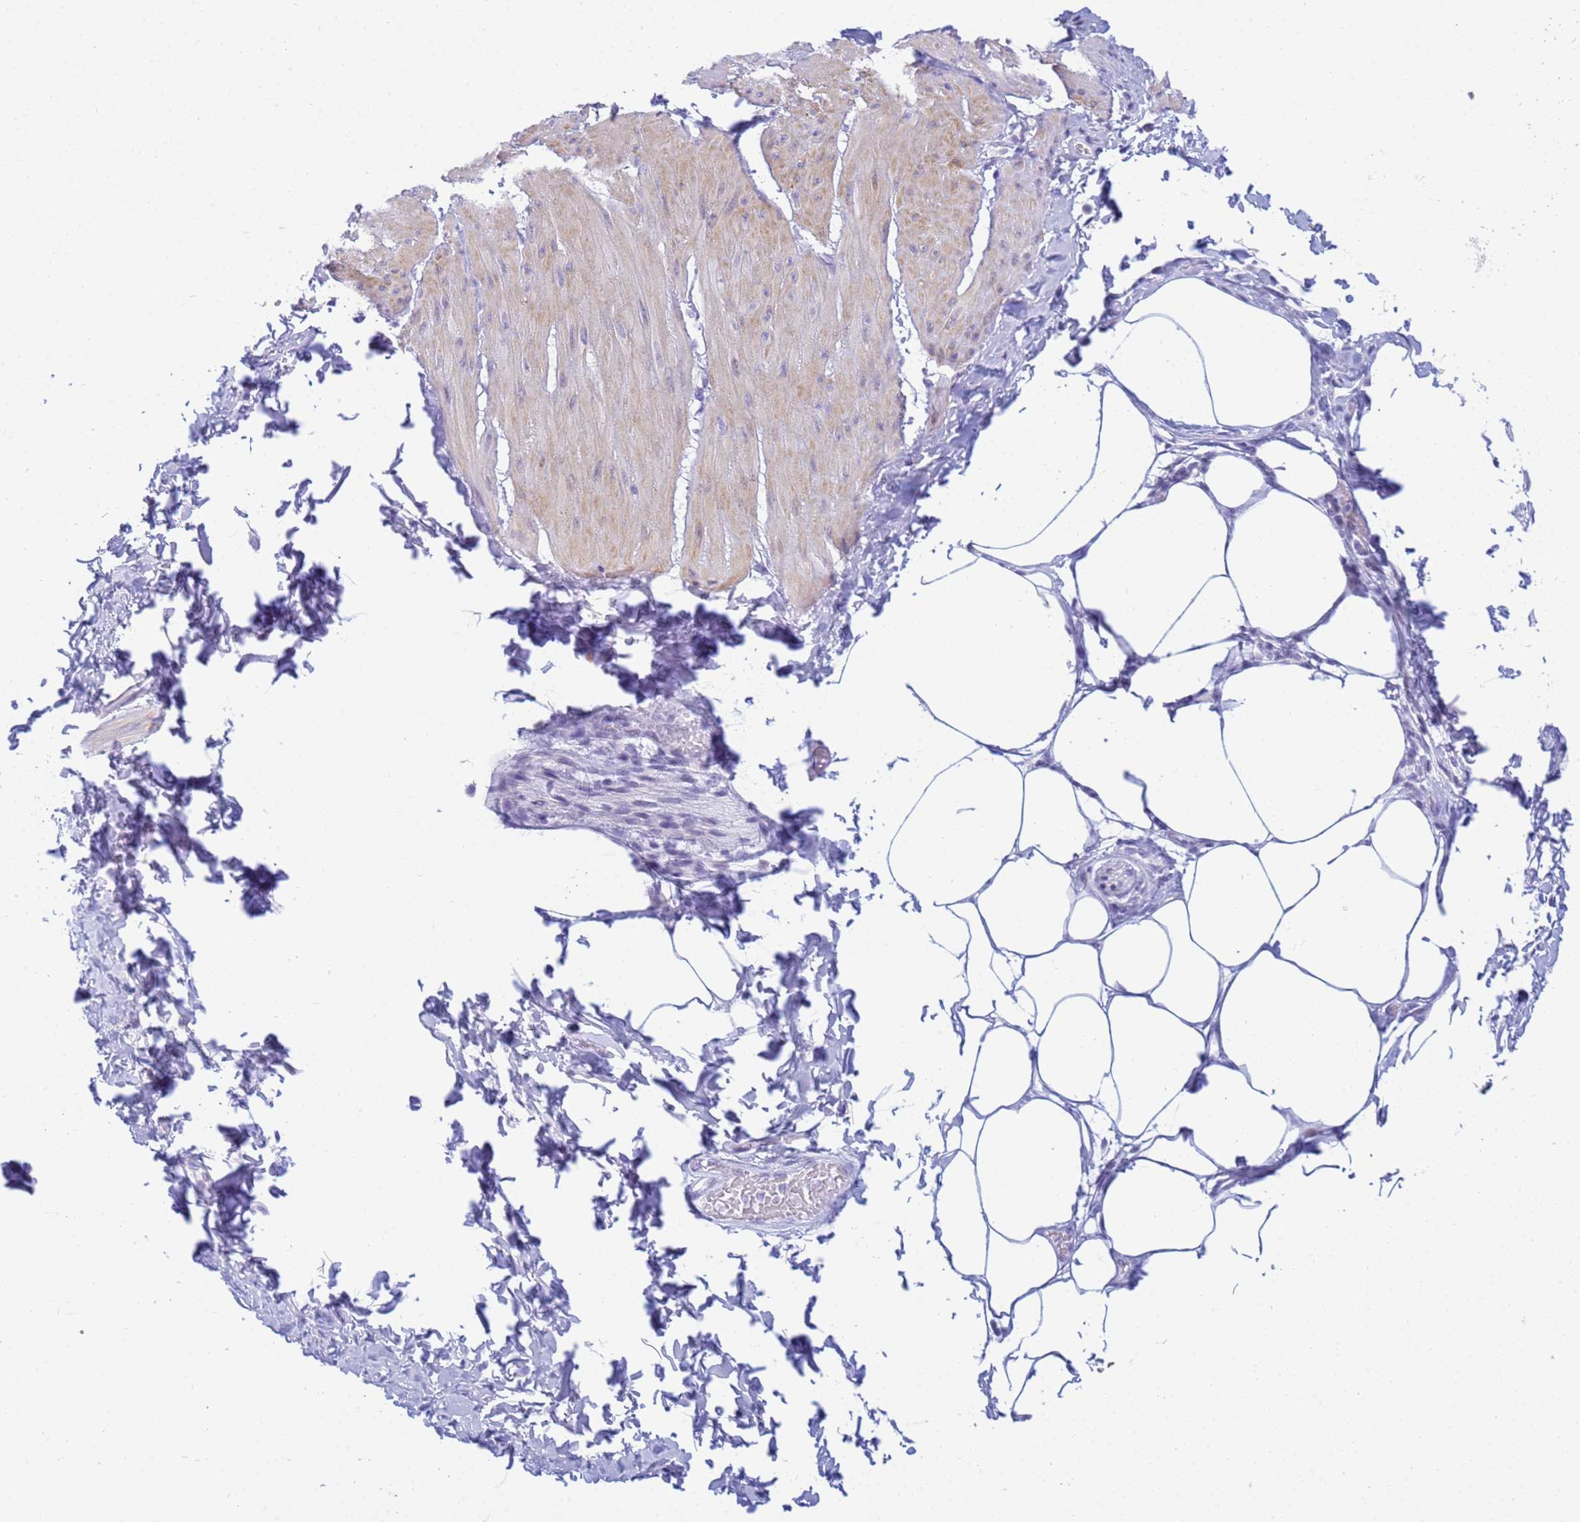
{"staining": {"intensity": "negative", "quantity": "none", "location": "none"}, "tissue": "smooth muscle", "cell_type": "Smooth muscle cells", "image_type": "normal", "snomed": [{"axis": "morphology", "description": "Urothelial carcinoma, High grade"}, {"axis": "topography", "description": "Urinary bladder"}], "caption": "The micrograph shows no significant staining in smooth muscle cells of smooth muscle.", "gene": "SNX20", "patient": {"sex": "male", "age": 46}}